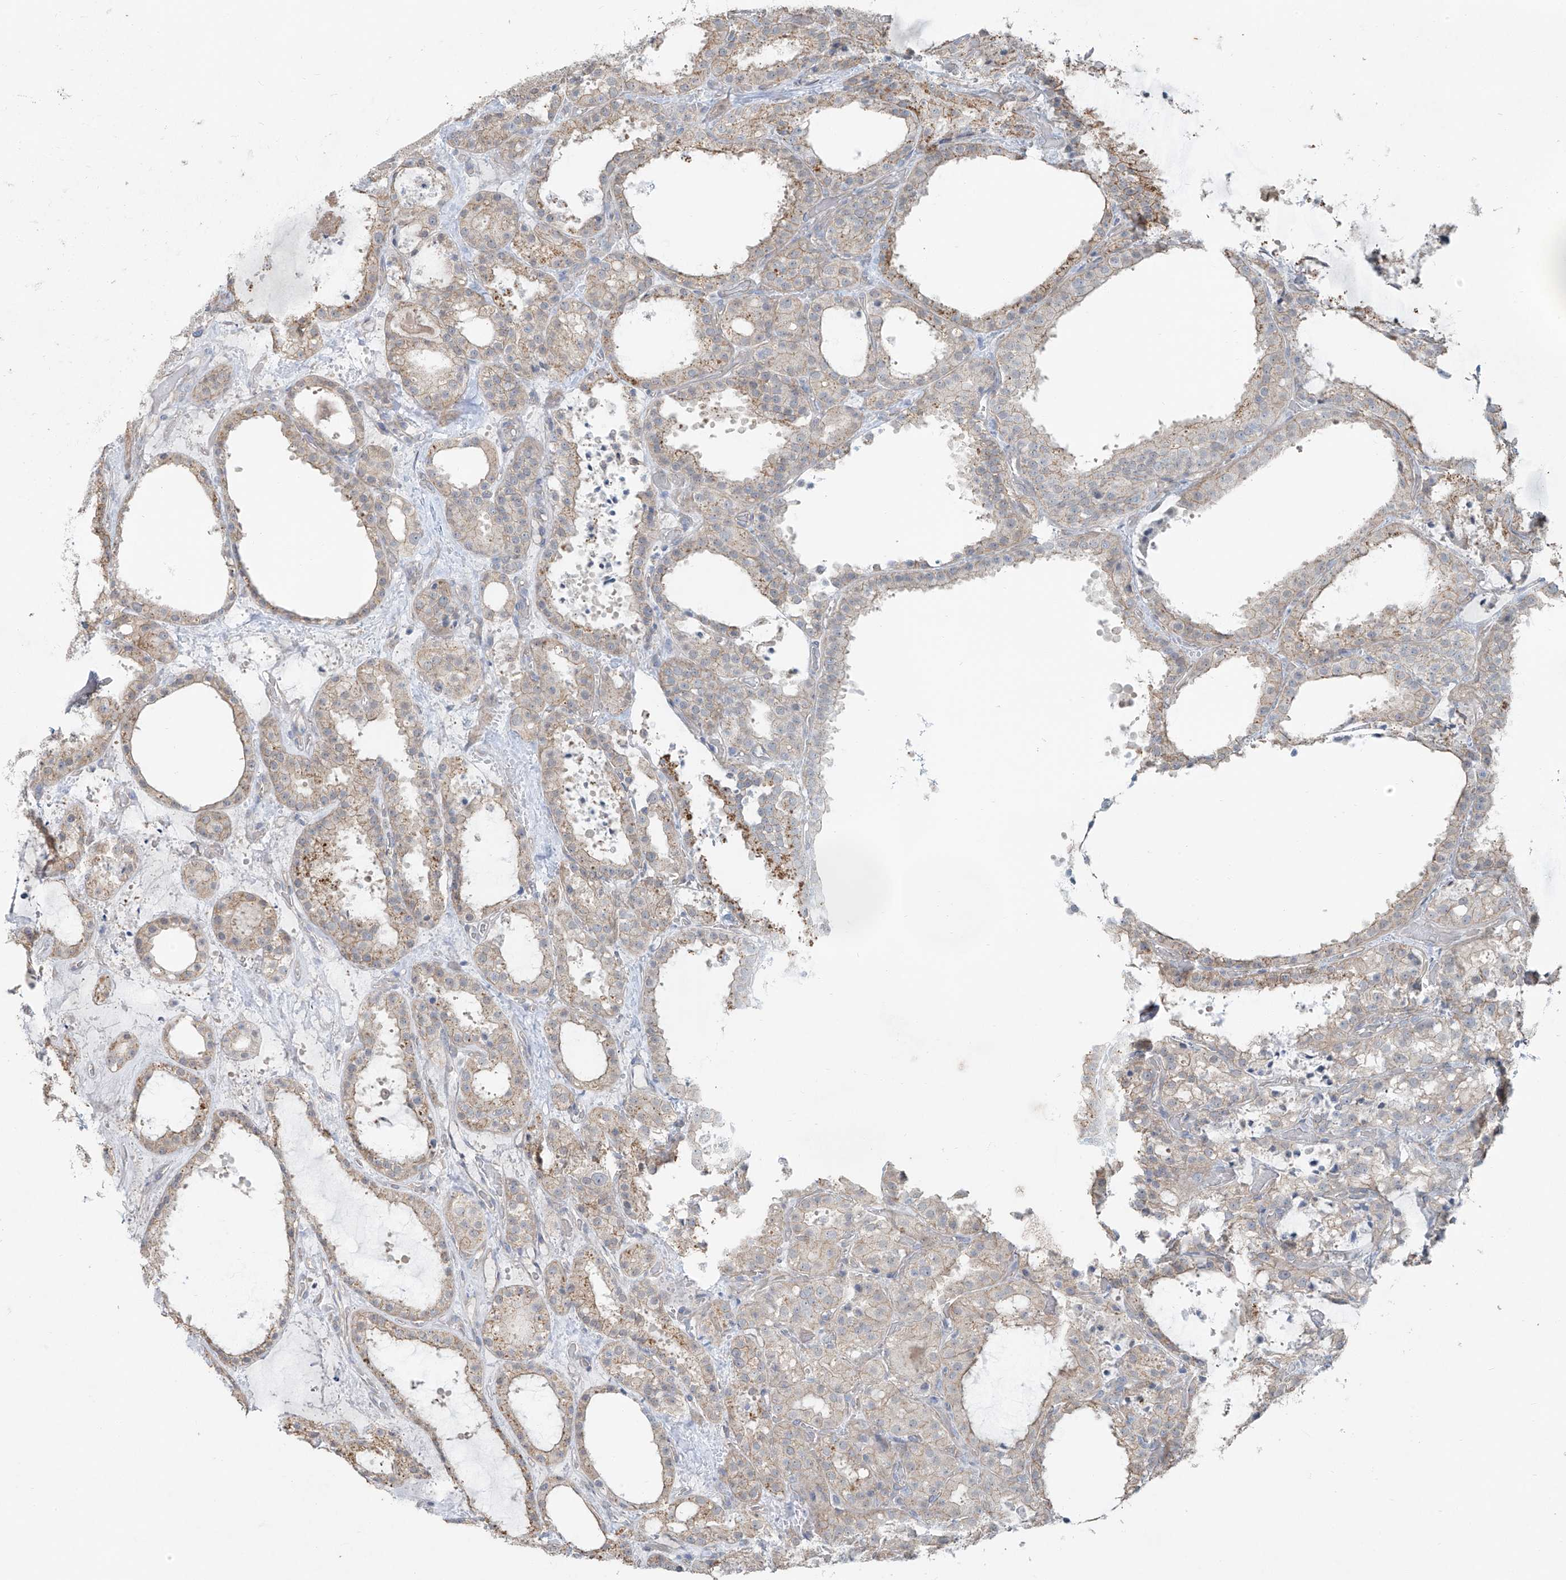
{"staining": {"intensity": "weak", "quantity": "25%-75%", "location": "cytoplasmic/membranous"}, "tissue": "thyroid cancer", "cell_type": "Tumor cells", "image_type": "cancer", "snomed": [{"axis": "morphology", "description": "Papillary adenocarcinoma, NOS"}, {"axis": "topography", "description": "Thyroid gland"}], "caption": "Immunohistochemical staining of human thyroid cancer (papillary adenocarcinoma) demonstrates low levels of weak cytoplasmic/membranous staining in approximately 25%-75% of tumor cells. (DAB = brown stain, brightfield microscopy at high magnification).", "gene": "TUBE1", "patient": {"sex": "male", "age": 77}}